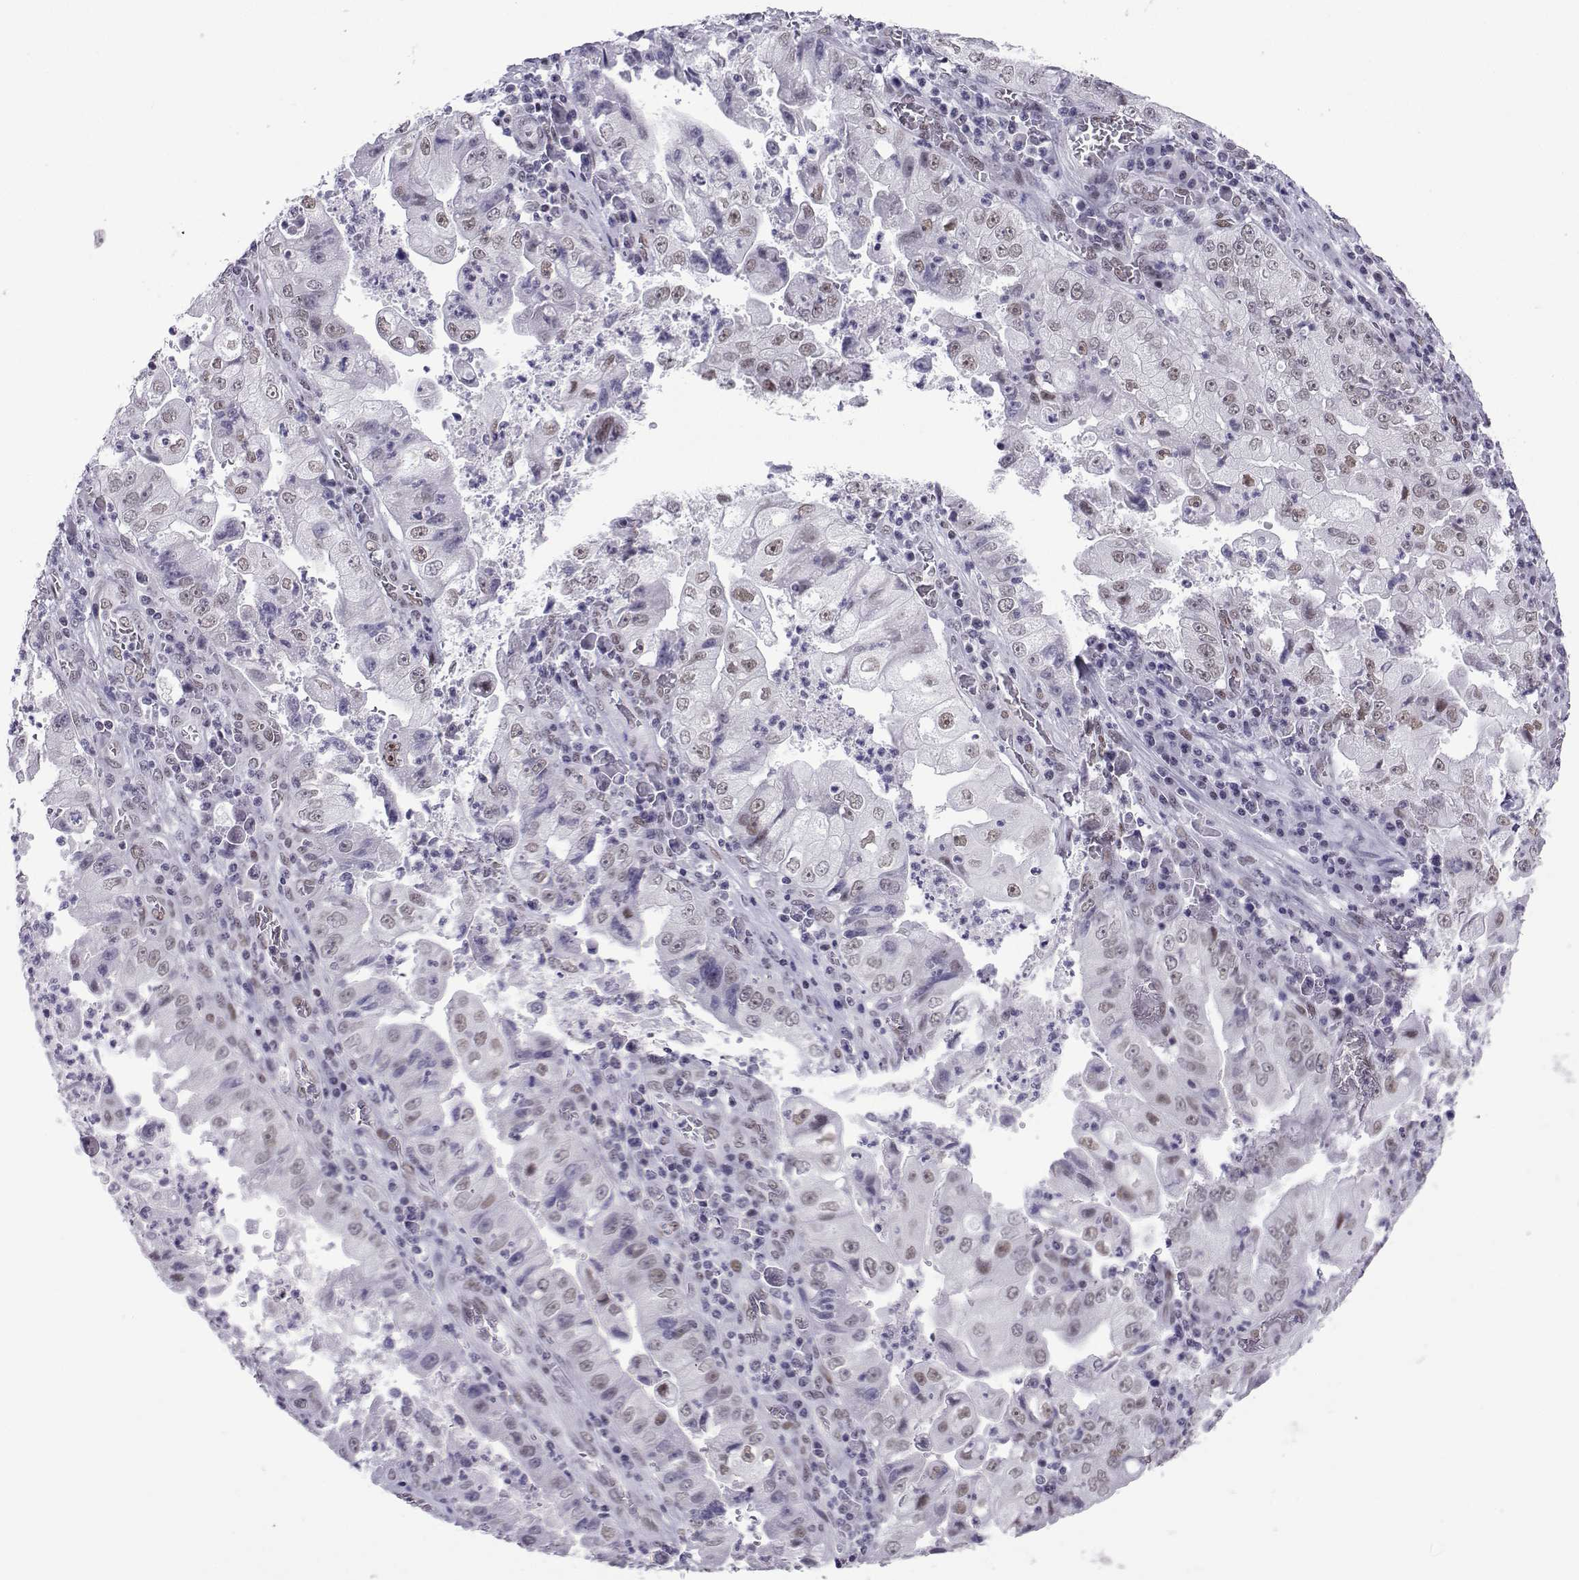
{"staining": {"intensity": "weak", "quantity": "25%-75%", "location": "nuclear"}, "tissue": "stomach cancer", "cell_type": "Tumor cells", "image_type": "cancer", "snomed": [{"axis": "morphology", "description": "Adenocarcinoma, NOS"}, {"axis": "topography", "description": "Stomach"}], "caption": "Immunohistochemistry micrograph of stomach adenocarcinoma stained for a protein (brown), which demonstrates low levels of weak nuclear expression in about 25%-75% of tumor cells.", "gene": "LORICRIN", "patient": {"sex": "male", "age": 76}}